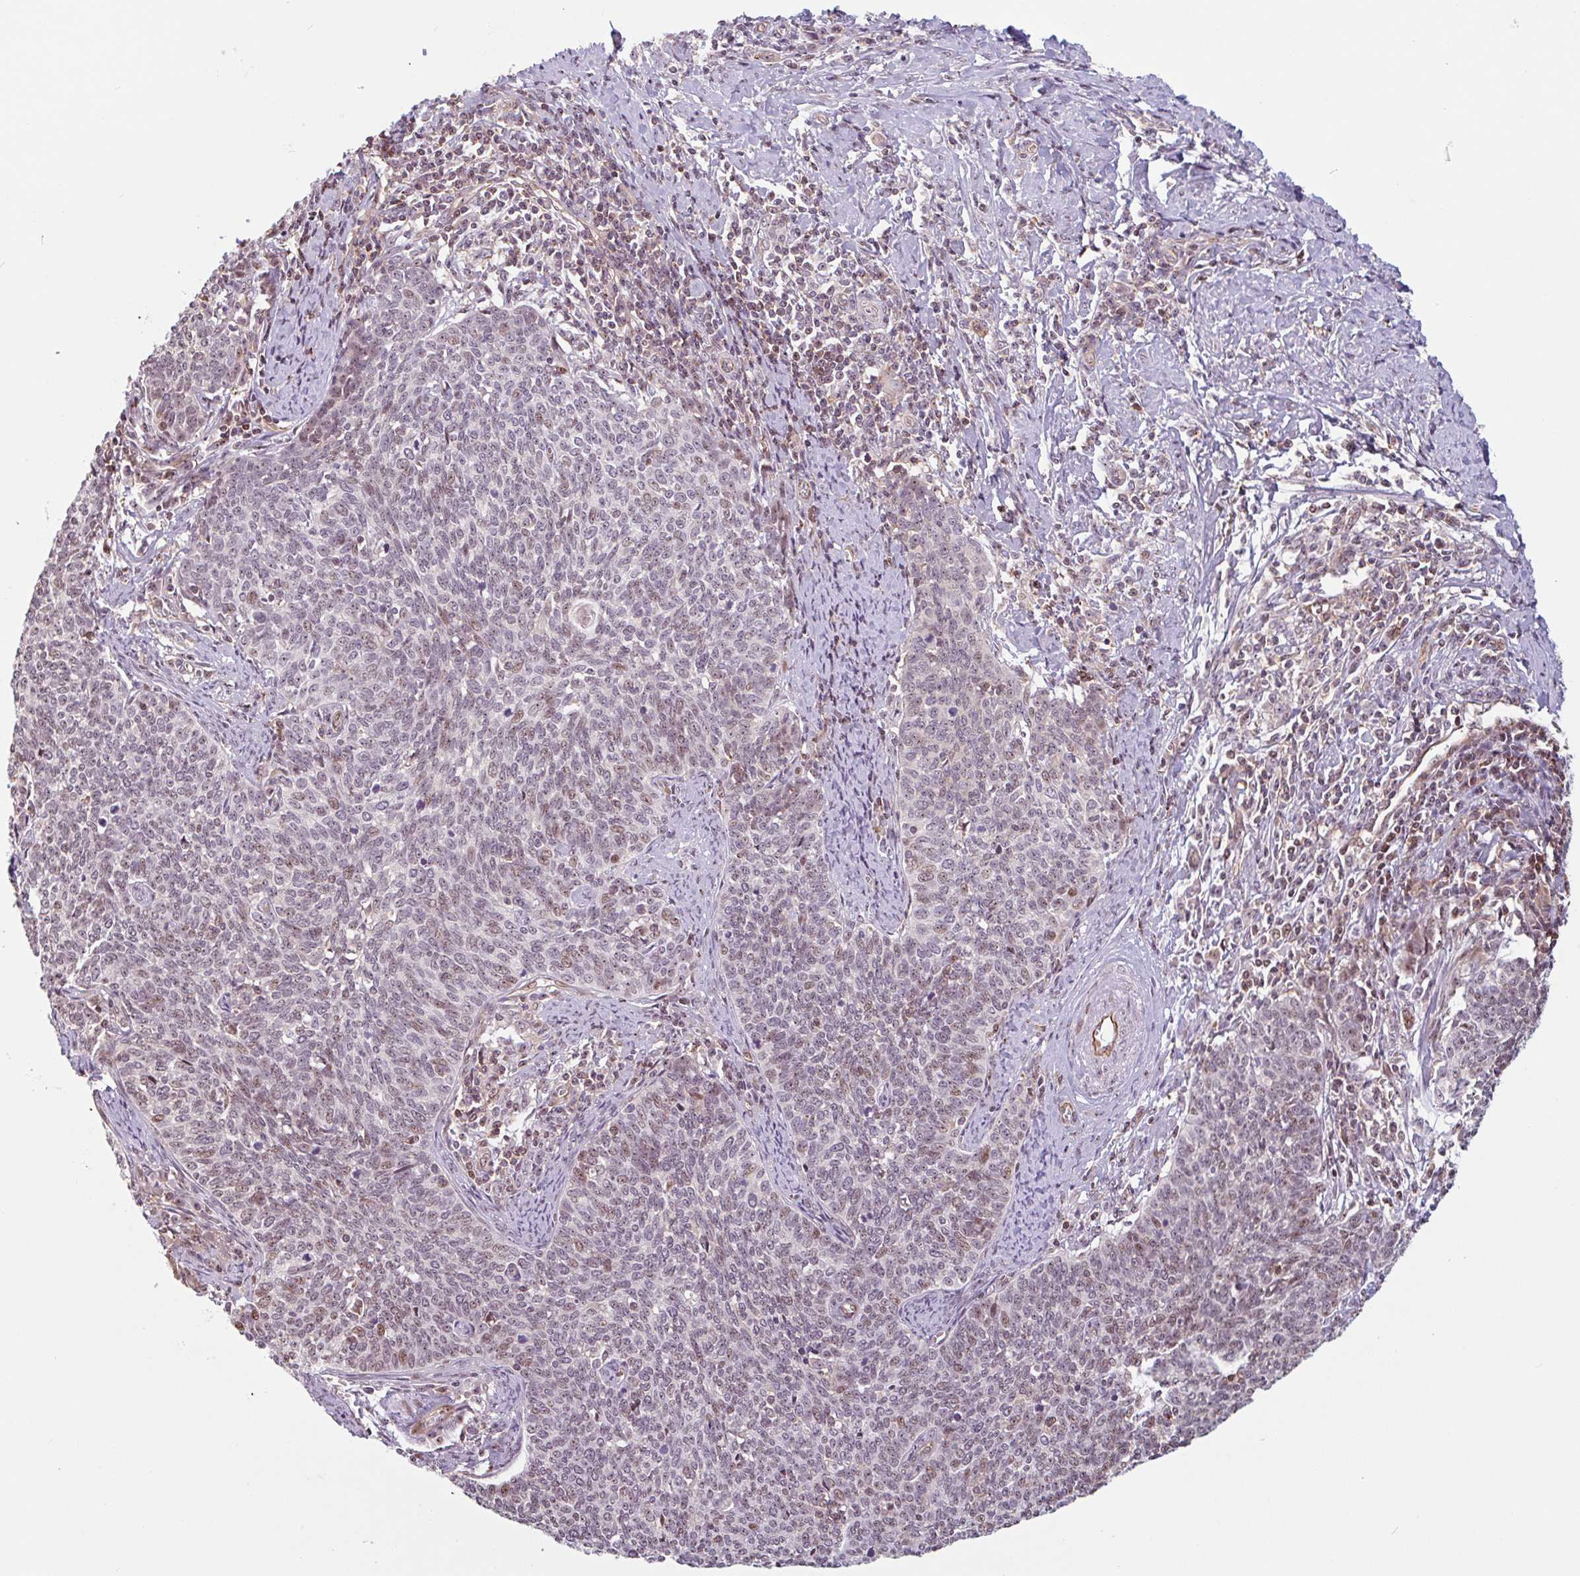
{"staining": {"intensity": "moderate", "quantity": "25%-75%", "location": "nuclear"}, "tissue": "cervical cancer", "cell_type": "Tumor cells", "image_type": "cancer", "snomed": [{"axis": "morphology", "description": "Squamous cell carcinoma, NOS"}, {"axis": "topography", "description": "Cervix"}], "caption": "Protein expression analysis of human cervical cancer reveals moderate nuclear expression in approximately 25%-75% of tumor cells.", "gene": "ZNF689", "patient": {"sex": "female", "age": 39}}